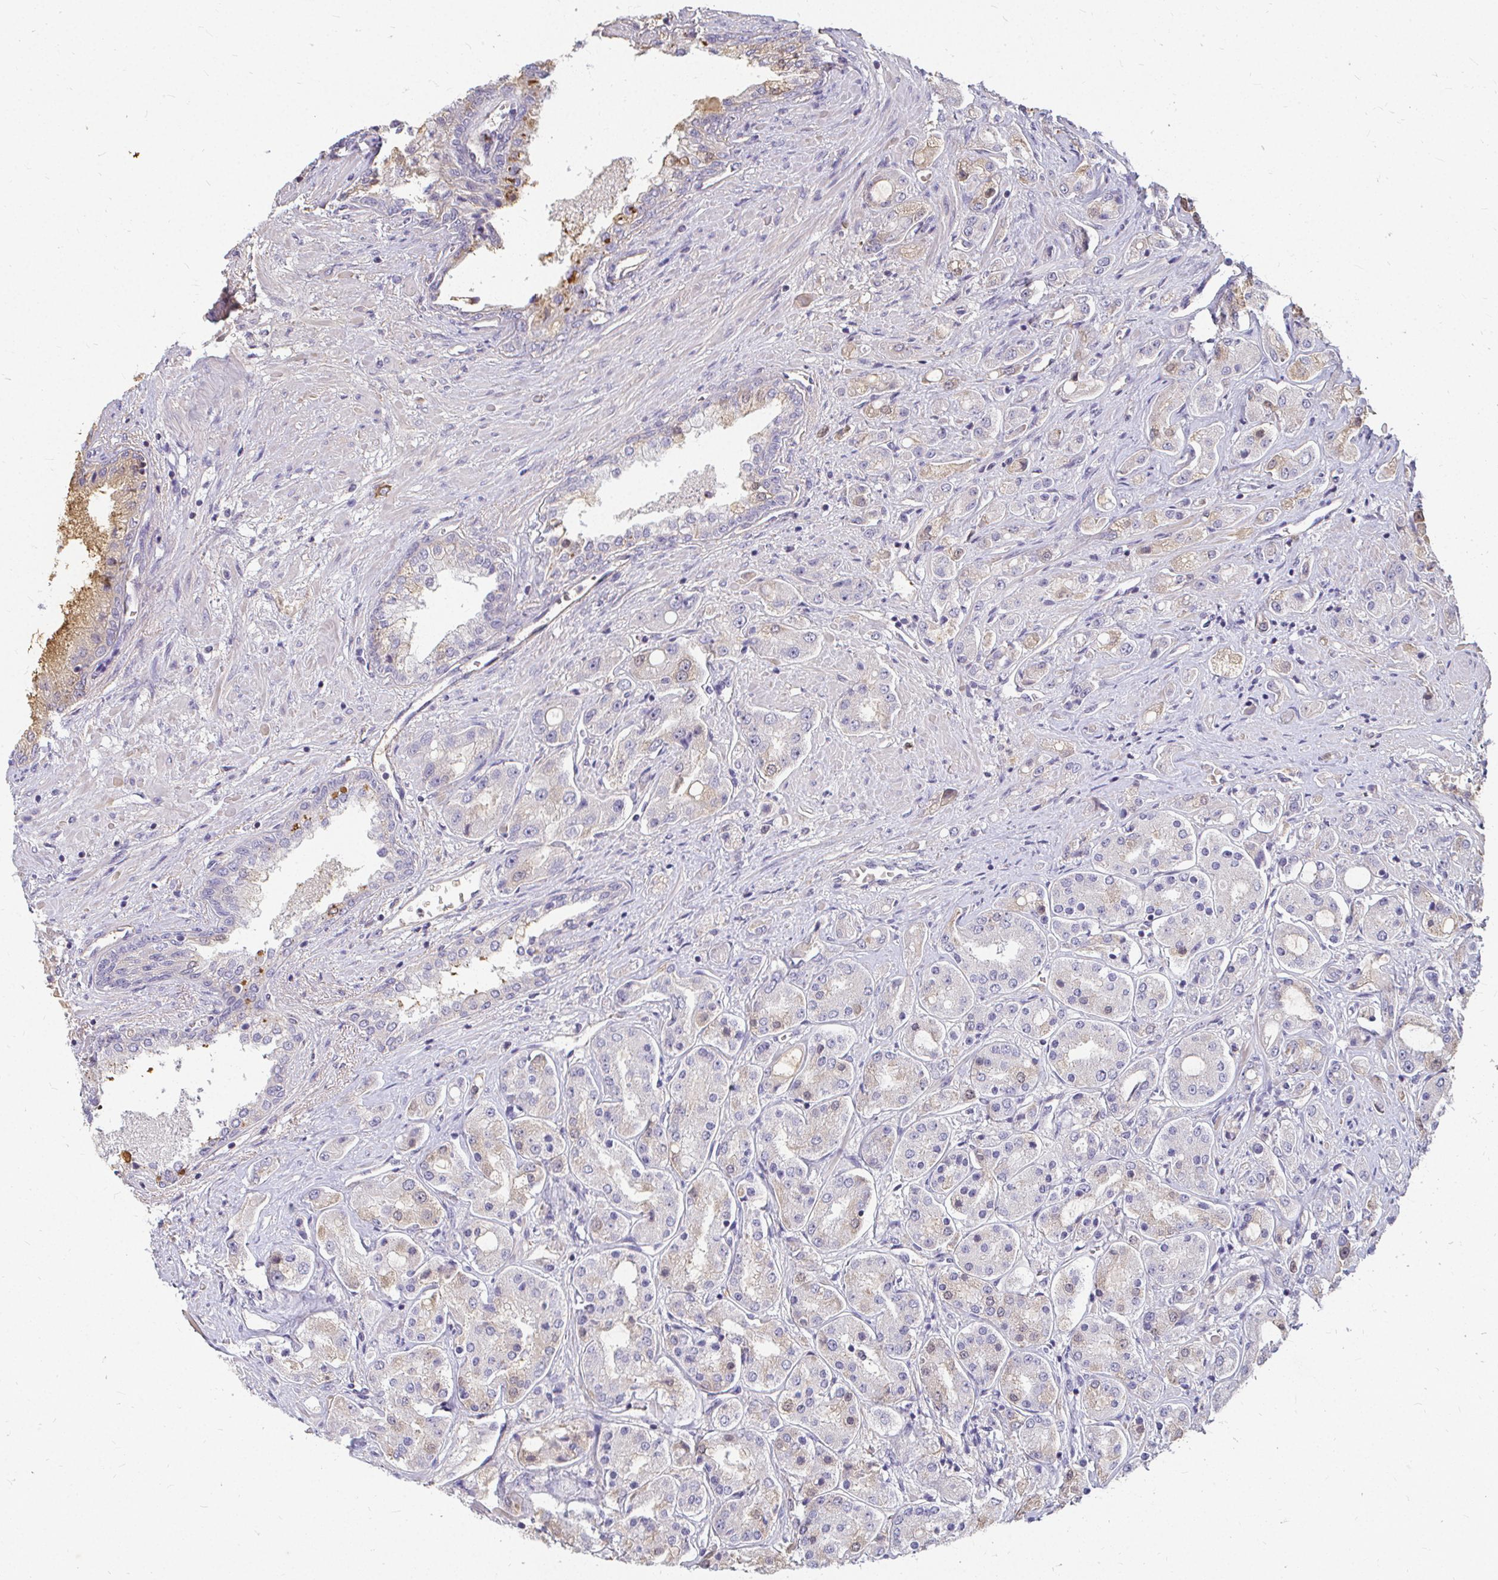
{"staining": {"intensity": "negative", "quantity": "none", "location": "none"}, "tissue": "prostate cancer", "cell_type": "Tumor cells", "image_type": "cancer", "snomed": [{"axis": "morphology", "description": "Adenocarcinoma, High grade"}, {"axis": "topography", "description": "Prostate"}], "caption": "IHC of human prostate cancer exhibits no expression in tumor cells.", "gene": "LOXL4", "patient": {"sex": "male", "age": 67}}